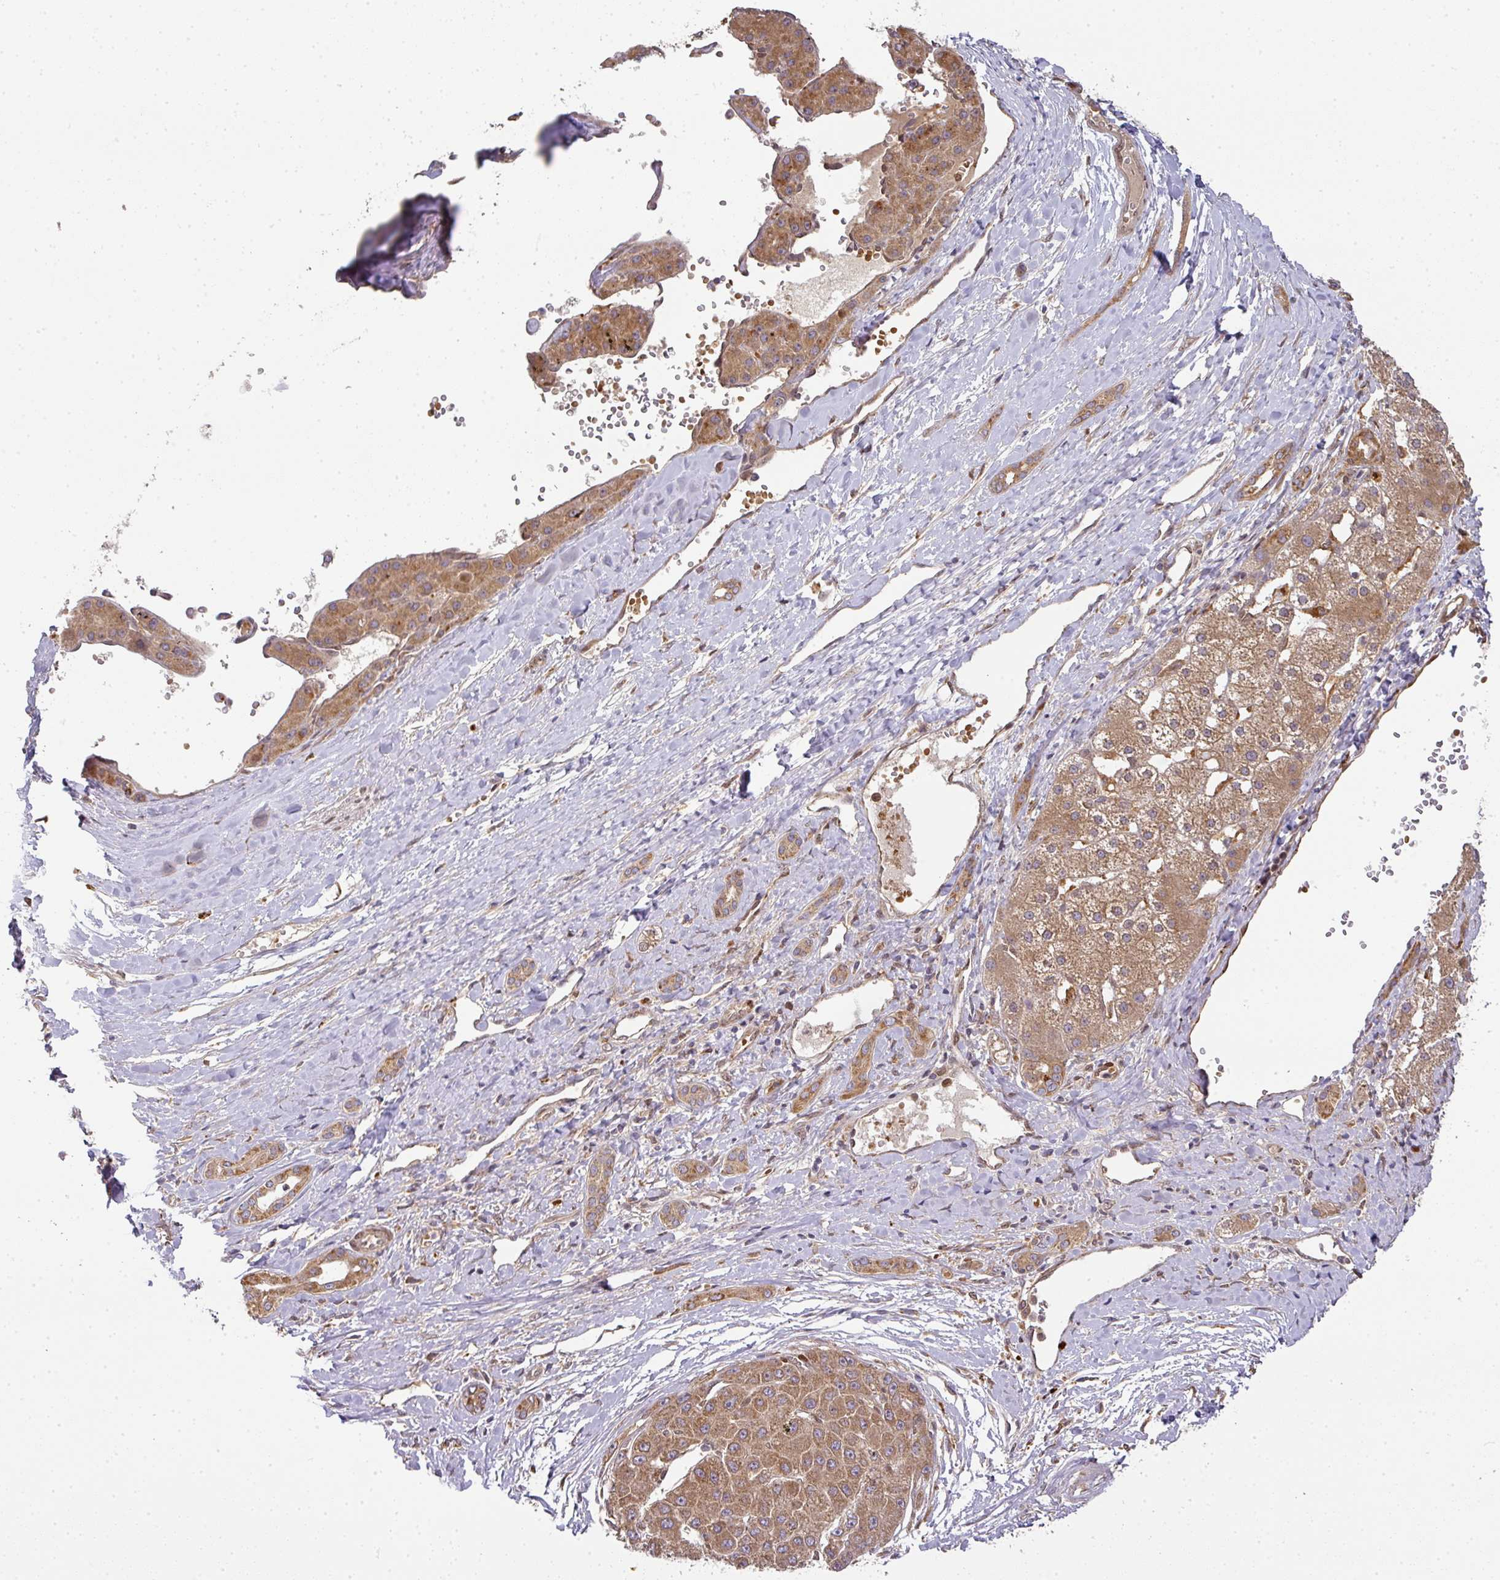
{"staining": {"intensity": "moderate", "quantity": ">75%", "location": "cytoplasmic/membranous"}, "tissue": "liver cancer", "cell_type": "Tumor cells", "image_type": "cancer", "snomed": [{"axis": "morphology", "description": "Carcinoma, Hepatocellular, NOS"}, {"axis": "topography", "description": "Liver"}], "caption": "This micrograph exhibits liver cancer (hepatocellular carcinoma) stained with IHC to label a protein in brown. The cytoplasmic/membranous of tumor cells show moderate positivity for the protein. Nuclei are counter-stained blue.", "gene": "MALSU1", "patient": {"sex": "male", "age": 67}}